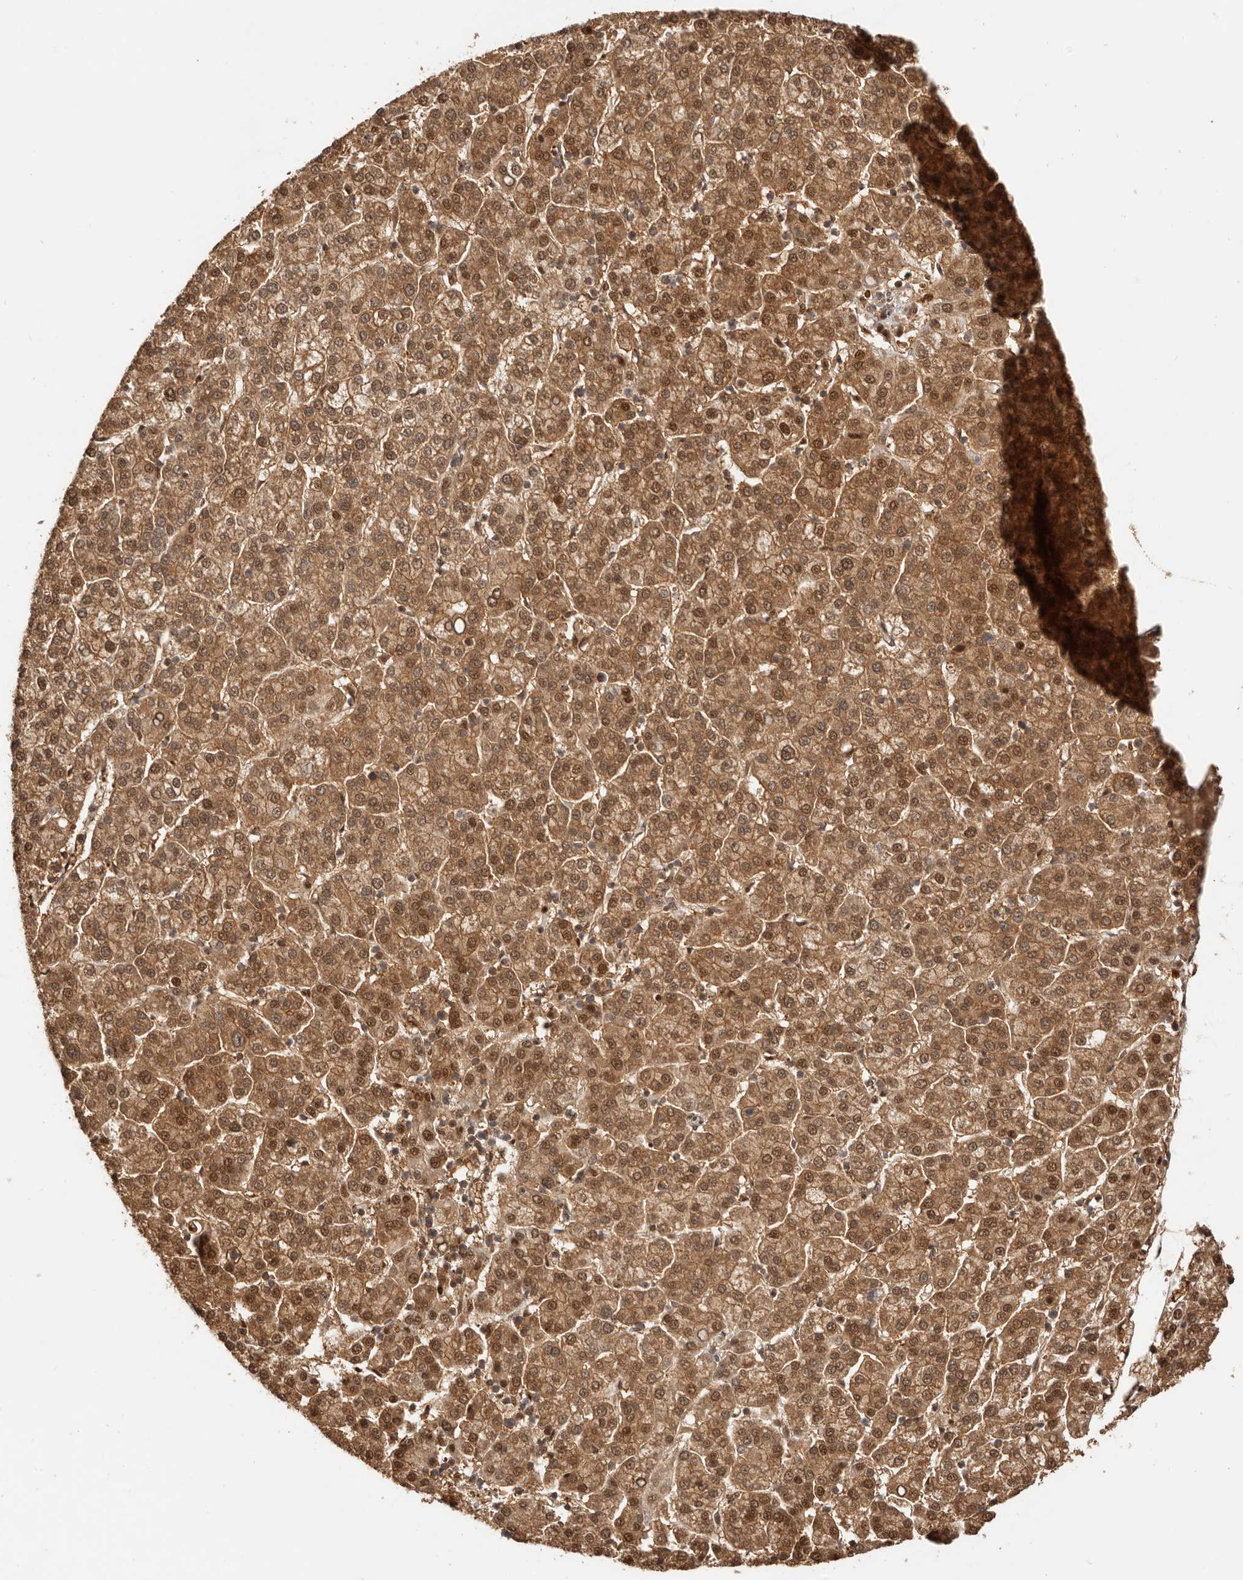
{"staining": {"intensity": "moderate", "quantity": ">75%", "location": "cytoplasmic/membranous,nuclear"}, "tissue": "liver cancer", "cell_type": "Tumor cells", "image_type": "cancer", "snomed": [{"axis": "morphology", "description": "Carcinoma, Hepatocellular, NOS"}, {"axis": "topography", "description": "Liver"}], "caption": "Immunohistochemical staining of hepatocellular carcinoma (liver) reveals medium levels of moderate cytoplasmic/membranous and nuclear protein staining in approximately >75% of tumor cells. (DAB (3,3'-diaminobenzidine) = brown stain, brightfield microscopy at high magnification).", "gene": "PSMA5", "patient": {"sex": "female", "age": 58}}